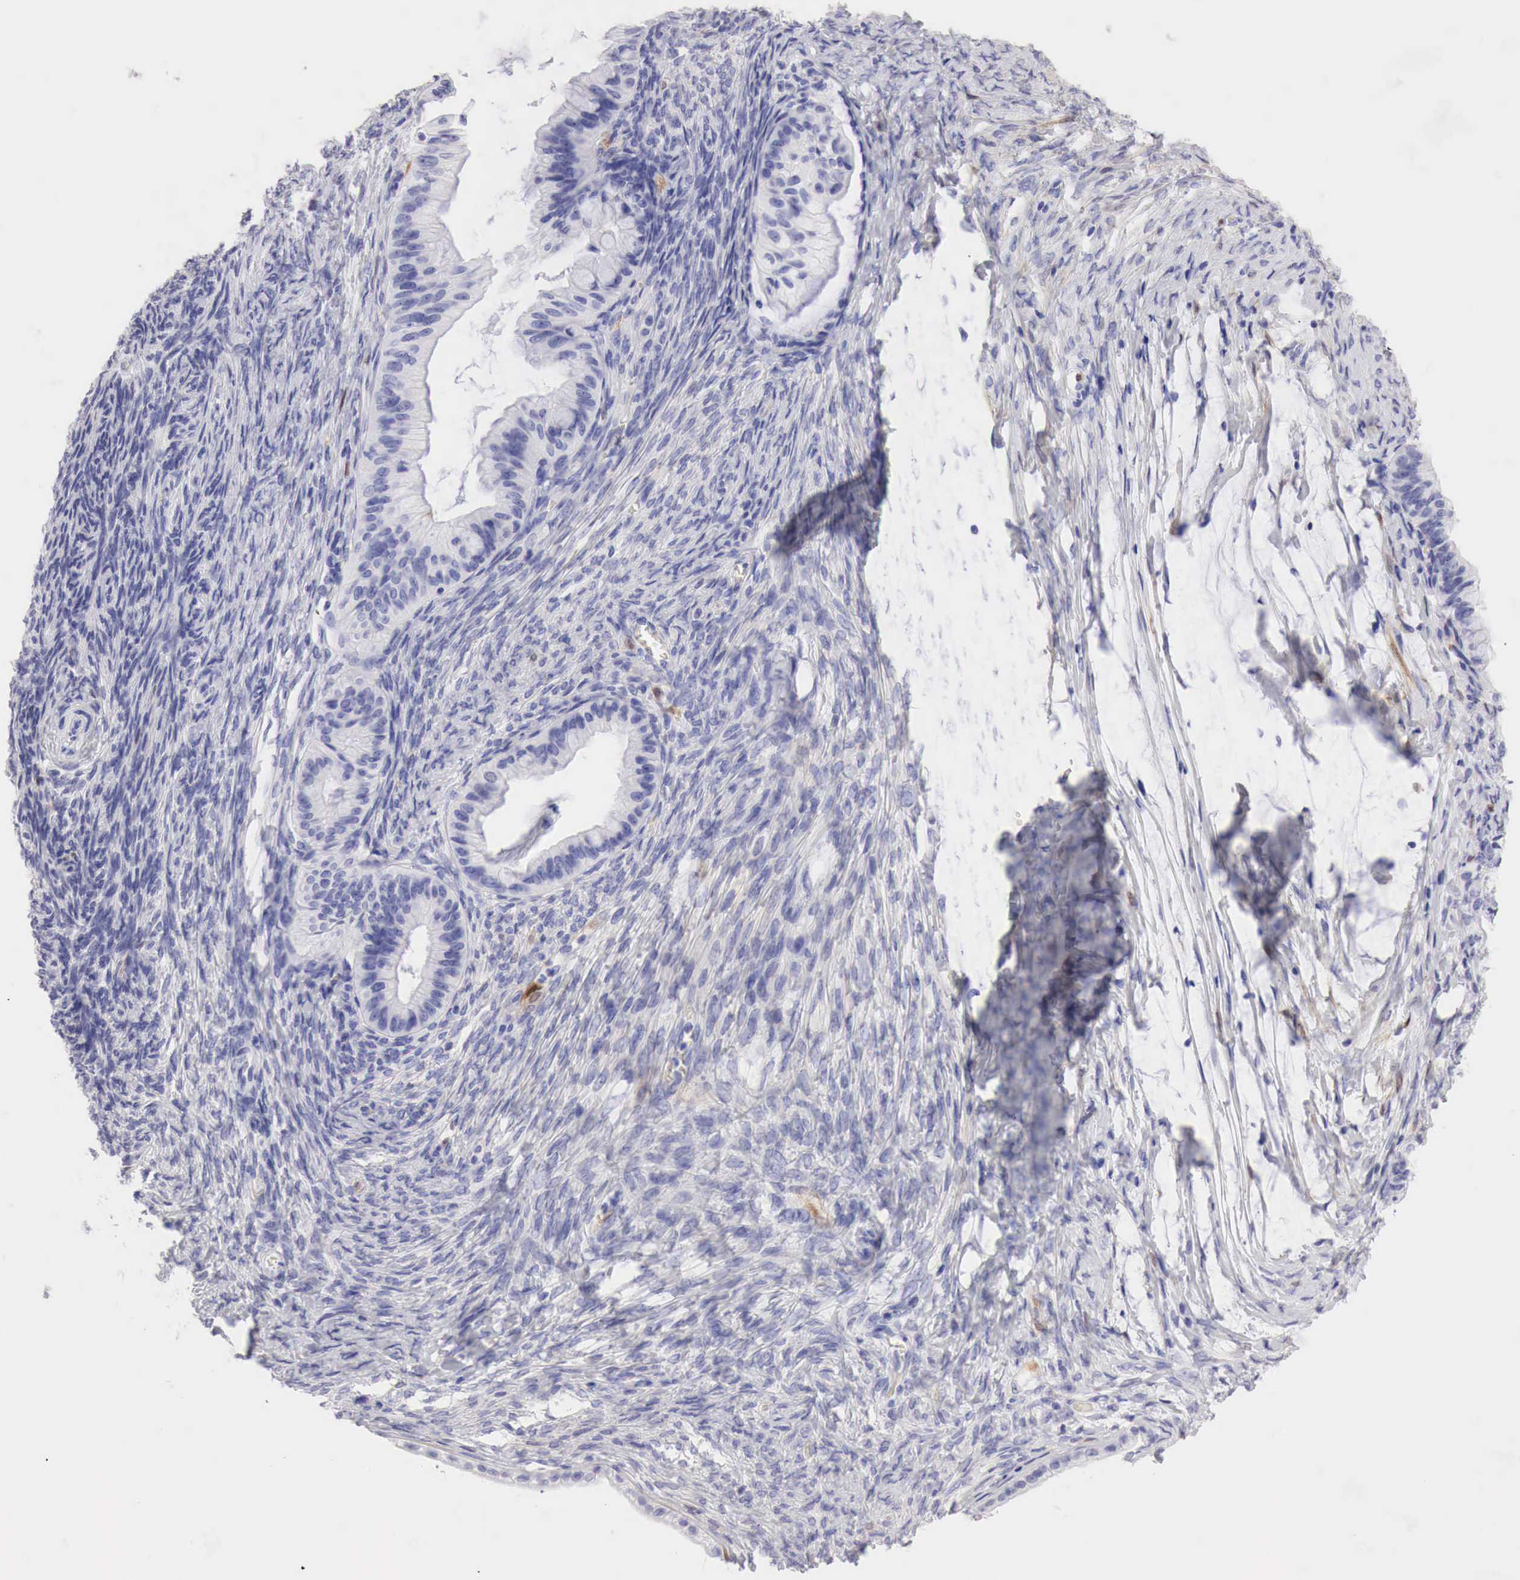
{"staining": {"intensity": "negative", "quantity": "none", "location": "none"}, "tissue": "ovarian cancer", "cell_type": "Tumor cells", "image_type": "cancer", "snomed": [{"axis": "morphology", "description": "Cystadenocarcinoma, mucinous, NOS"}, {"axis": "topography", "description": "Ovary"}], "caption": "This is a image of immunohistochemistry staining of ovarian cancer (mucinous cystadenocarcinoma), which shows no expression in tumor cells. The staining was performed using DAB (3,3'-diaminobenzidine) to visualize the protein expression in brown, while the nuclei were stained in blue with hematoxylin (Magnification: 20x).", "gene": "CDKN2A", "patient": {"sex": "female", "age": 57}}